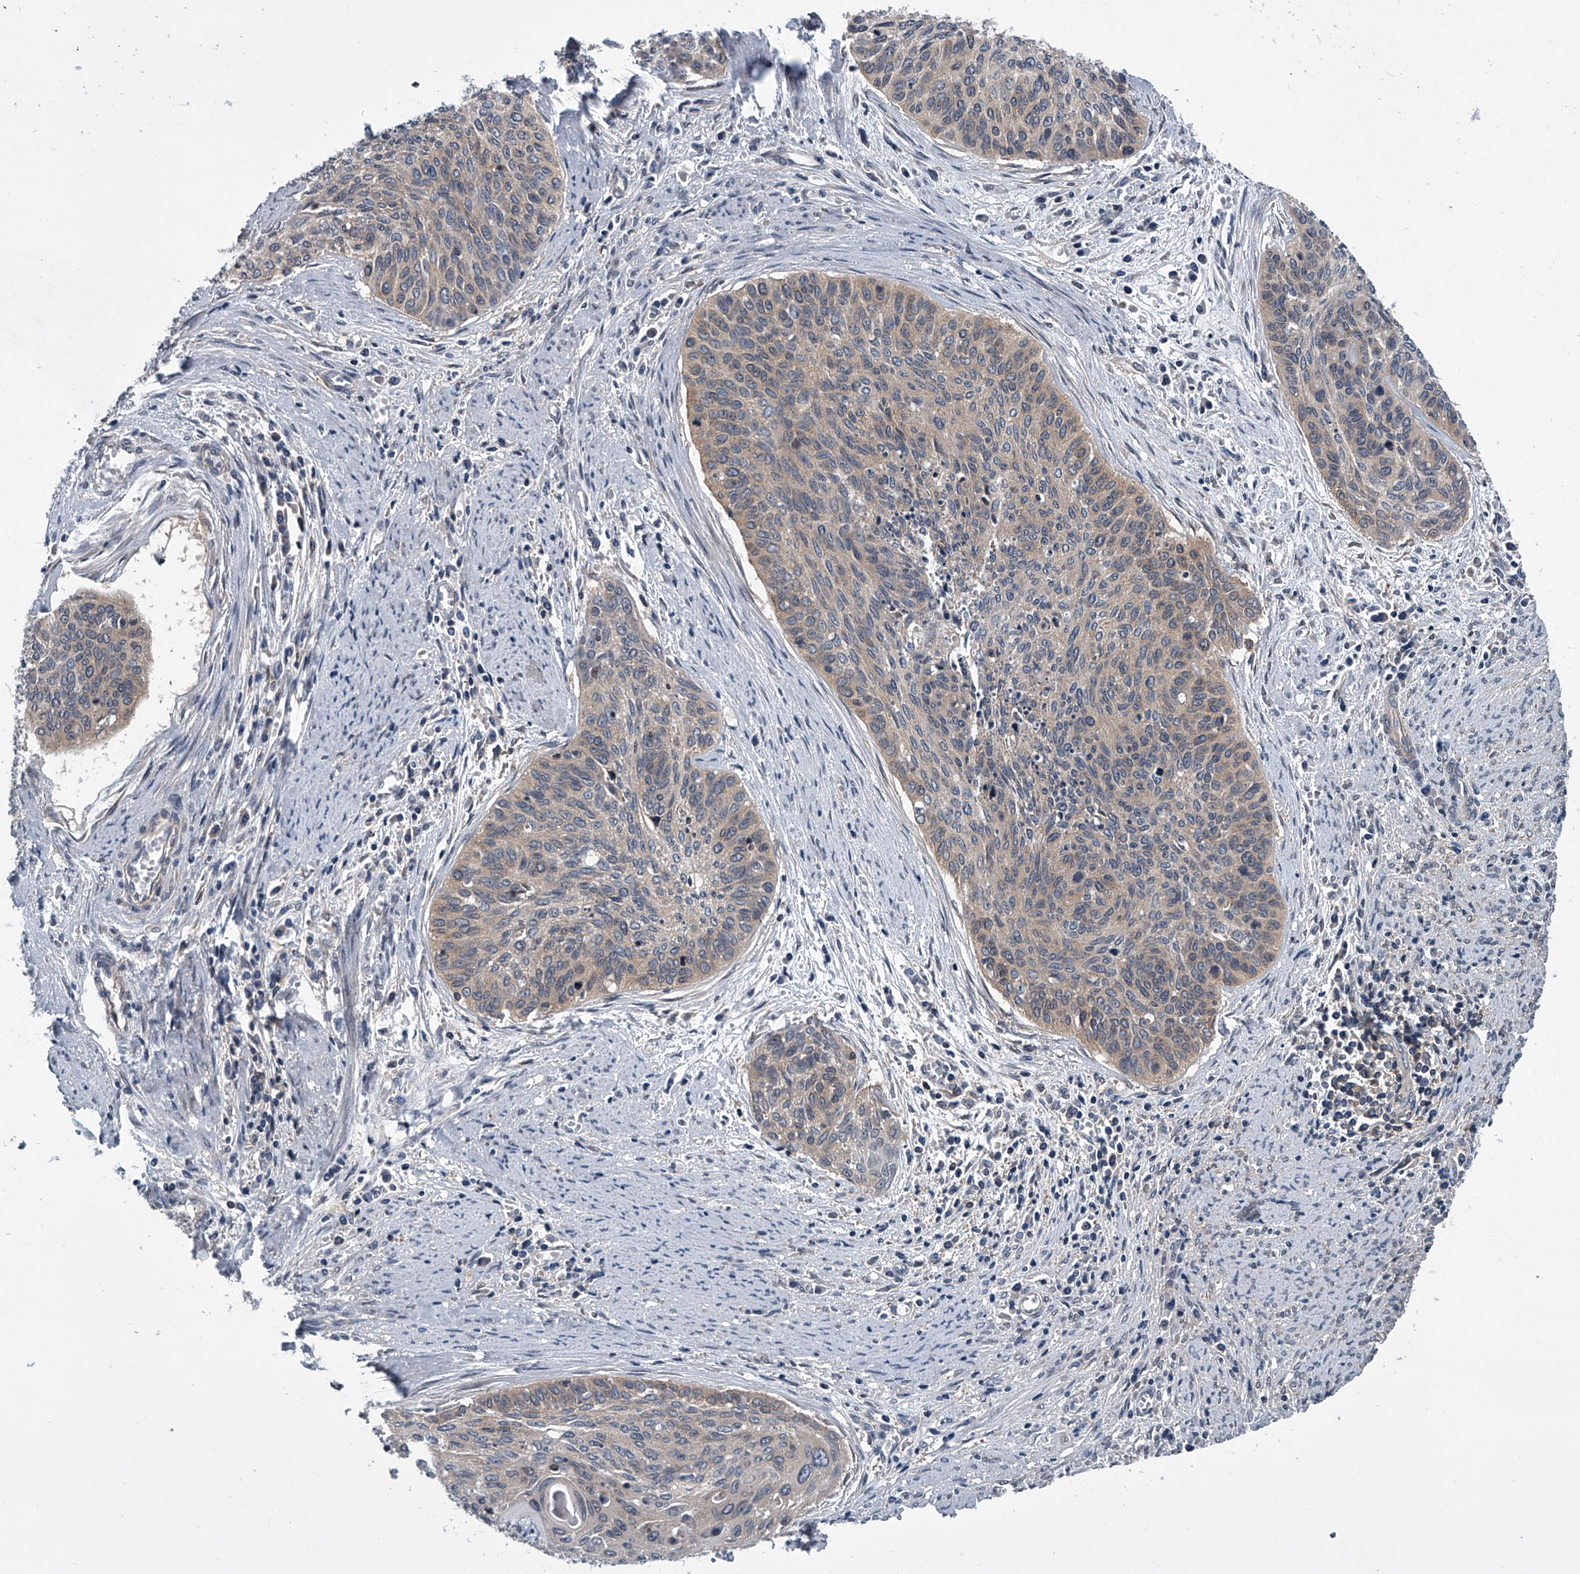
{"staining": {"intensity": "weak", "quantity": "<25%", "location": "cytoplasmic/membranous"}, "tissue": "cervical cancer", "cell_type": "Tumor cells", "image_type": "cancer", "snomed": [{"axis": "morphology", "description": "Squamous cell carcinoma, NOS"}, {"axis": "topography", "description": "Cervix"}], "caption": "Tumor cells are negative for brown protein staining in cervical cancer (squamous cell carcinoma).", "gene": "PPP2R5D", "patient": {"sex": "female", "age": 55}}